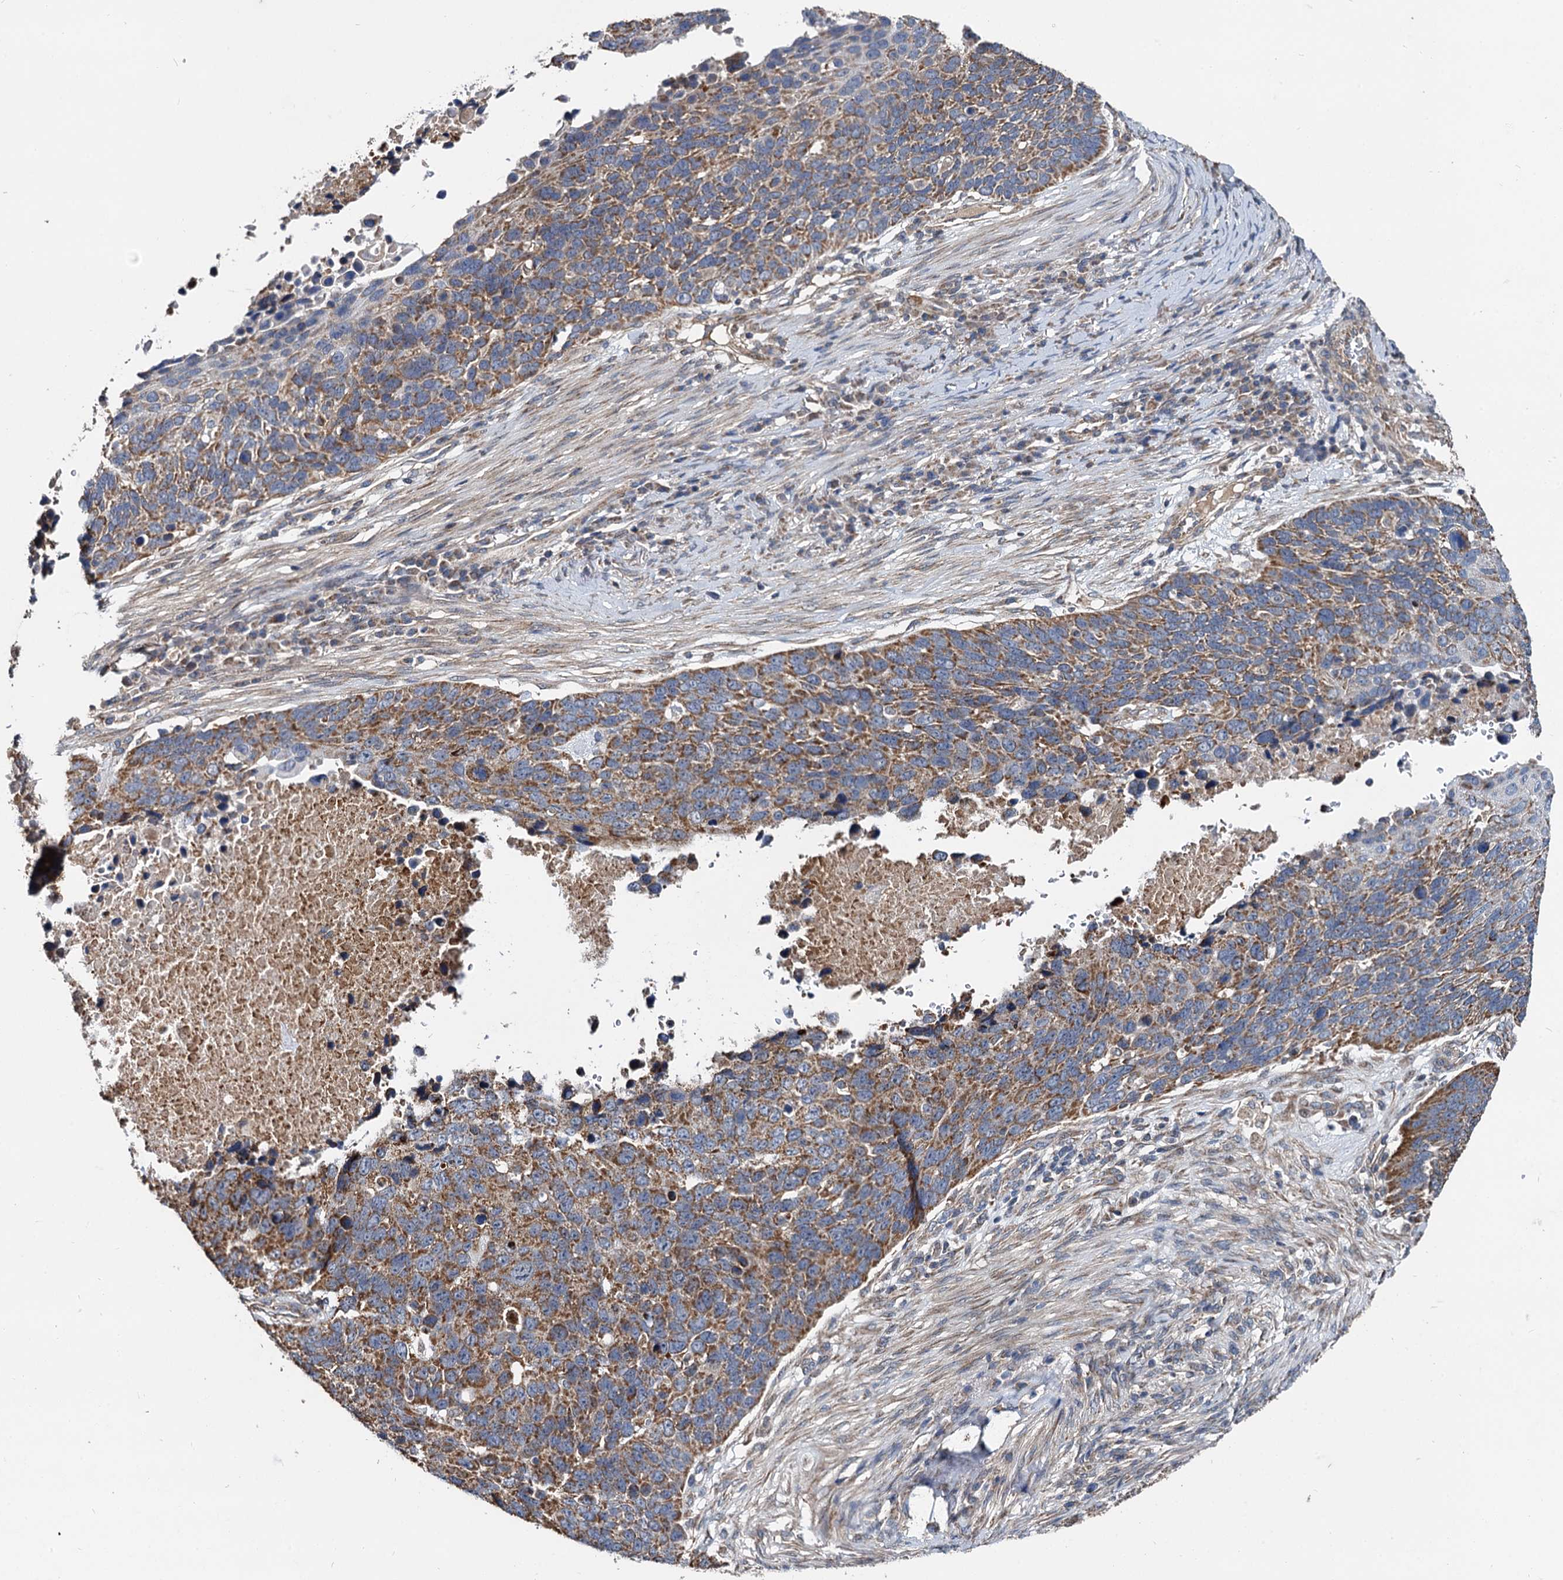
{"staining": {"intensity": "strong", "quantity": ">75%", "location": "cytoplasmic/membranous"}, "tissue": "lung cancer", "cell_type": "Tumor cells", "image_type": "cancer", "snomed": [{"axis": "morphology", "description": "Normal tissue, NOS"}, {"axis": "morphology", "description": "Squamous cell carcinoma, NOS"}, {"axis": "topography", "description": "Lymph node"}, {"axis": "topography", "description": "Lung"}], "caption": "Brown immunohistochemical staining in lung squamous cell carcinoma shows strong cytoplasmic/membranous positivity in about >75% of tumor cells.", "gene": "SPRYD3", "patient": {"sex": "male", "age": 66}}